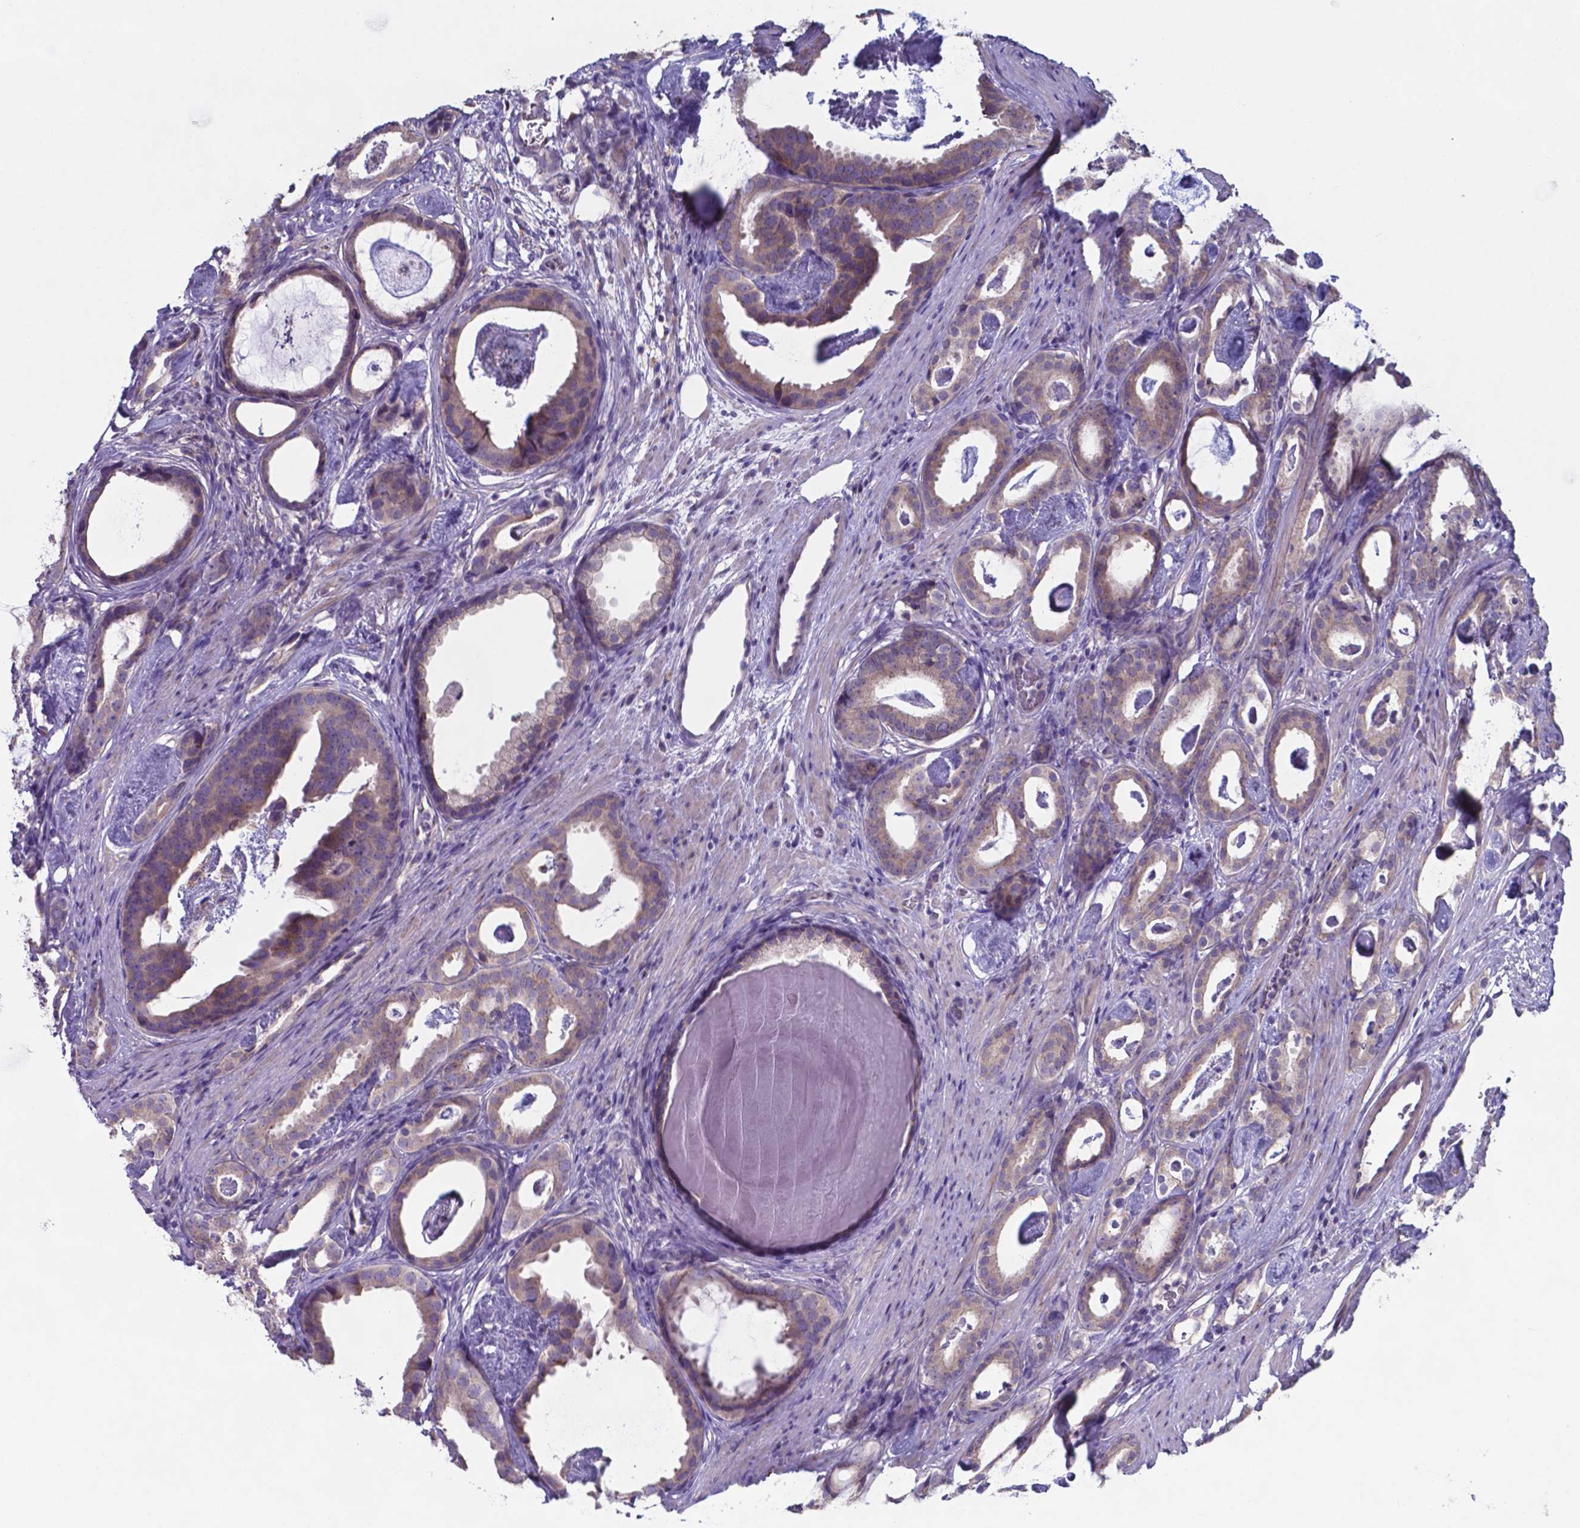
{"staining": {"intensity": "weak", "quantity": ">75%", "location": "cytoplasmic/membranous"}, "tissue": "prostate cancer", "cell_type": "Tumor cells", "image_type": "cancer", "snomed": [{"axis": "morphology", "description": "Adenocarcinoma, Low grade"}, {"axis": "topography", "description": "Prostate and seminal vesicle, NOS"}], "caption": "A histopathology image showing weak cytoplasmic/membranous positivity in approximately >75% of tumor cells in prostate low-grade adenocarcinoma, as visualized by brown immunohistochemical staining.", "gene": "TYRO3", "patient": {"sex": "male", "age": 71}}